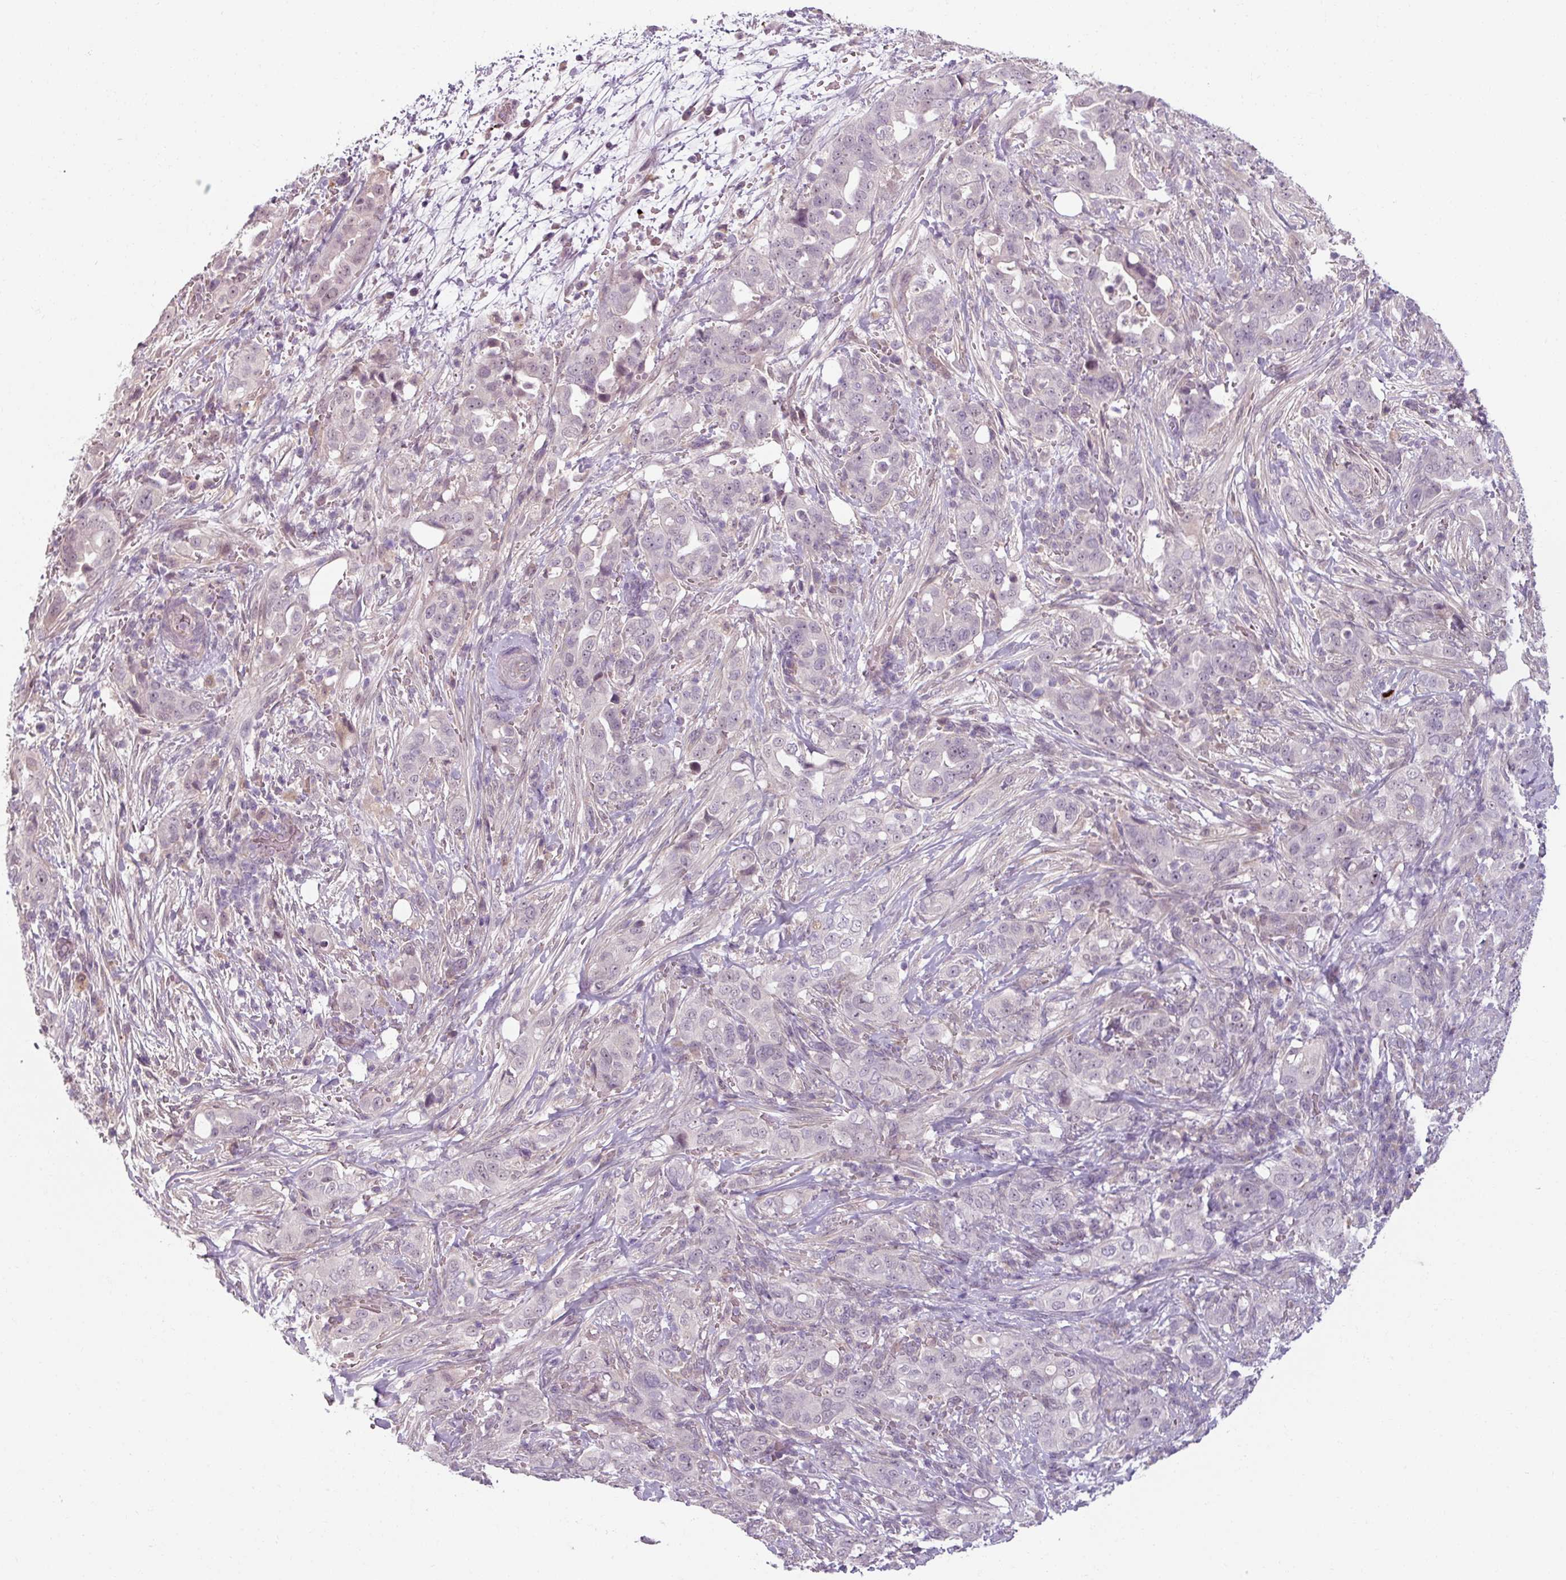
{"staining": {"intensity": "negative", "quantity": "none", "location": "none"}, "tissue": "pancreatic cancer", "cell_type": "Tumor cells", "image_type": "cancer", "snomed": [{"axis": "morphology", "description": "Normal tissue, NOS"}, {"axis": "morphology", "description": "Adenocarcinoma, NOS"}, {"axis": "topography", "description": "Lymph node"}, {"axis": "topography", "description": "Pancreas"}], "caption": "Tumor cells show no significant protein positivity in pancreatic adenocarcinoma.", "gene": "UVSSA", "patient": {"sex": "female", "age": 67}}